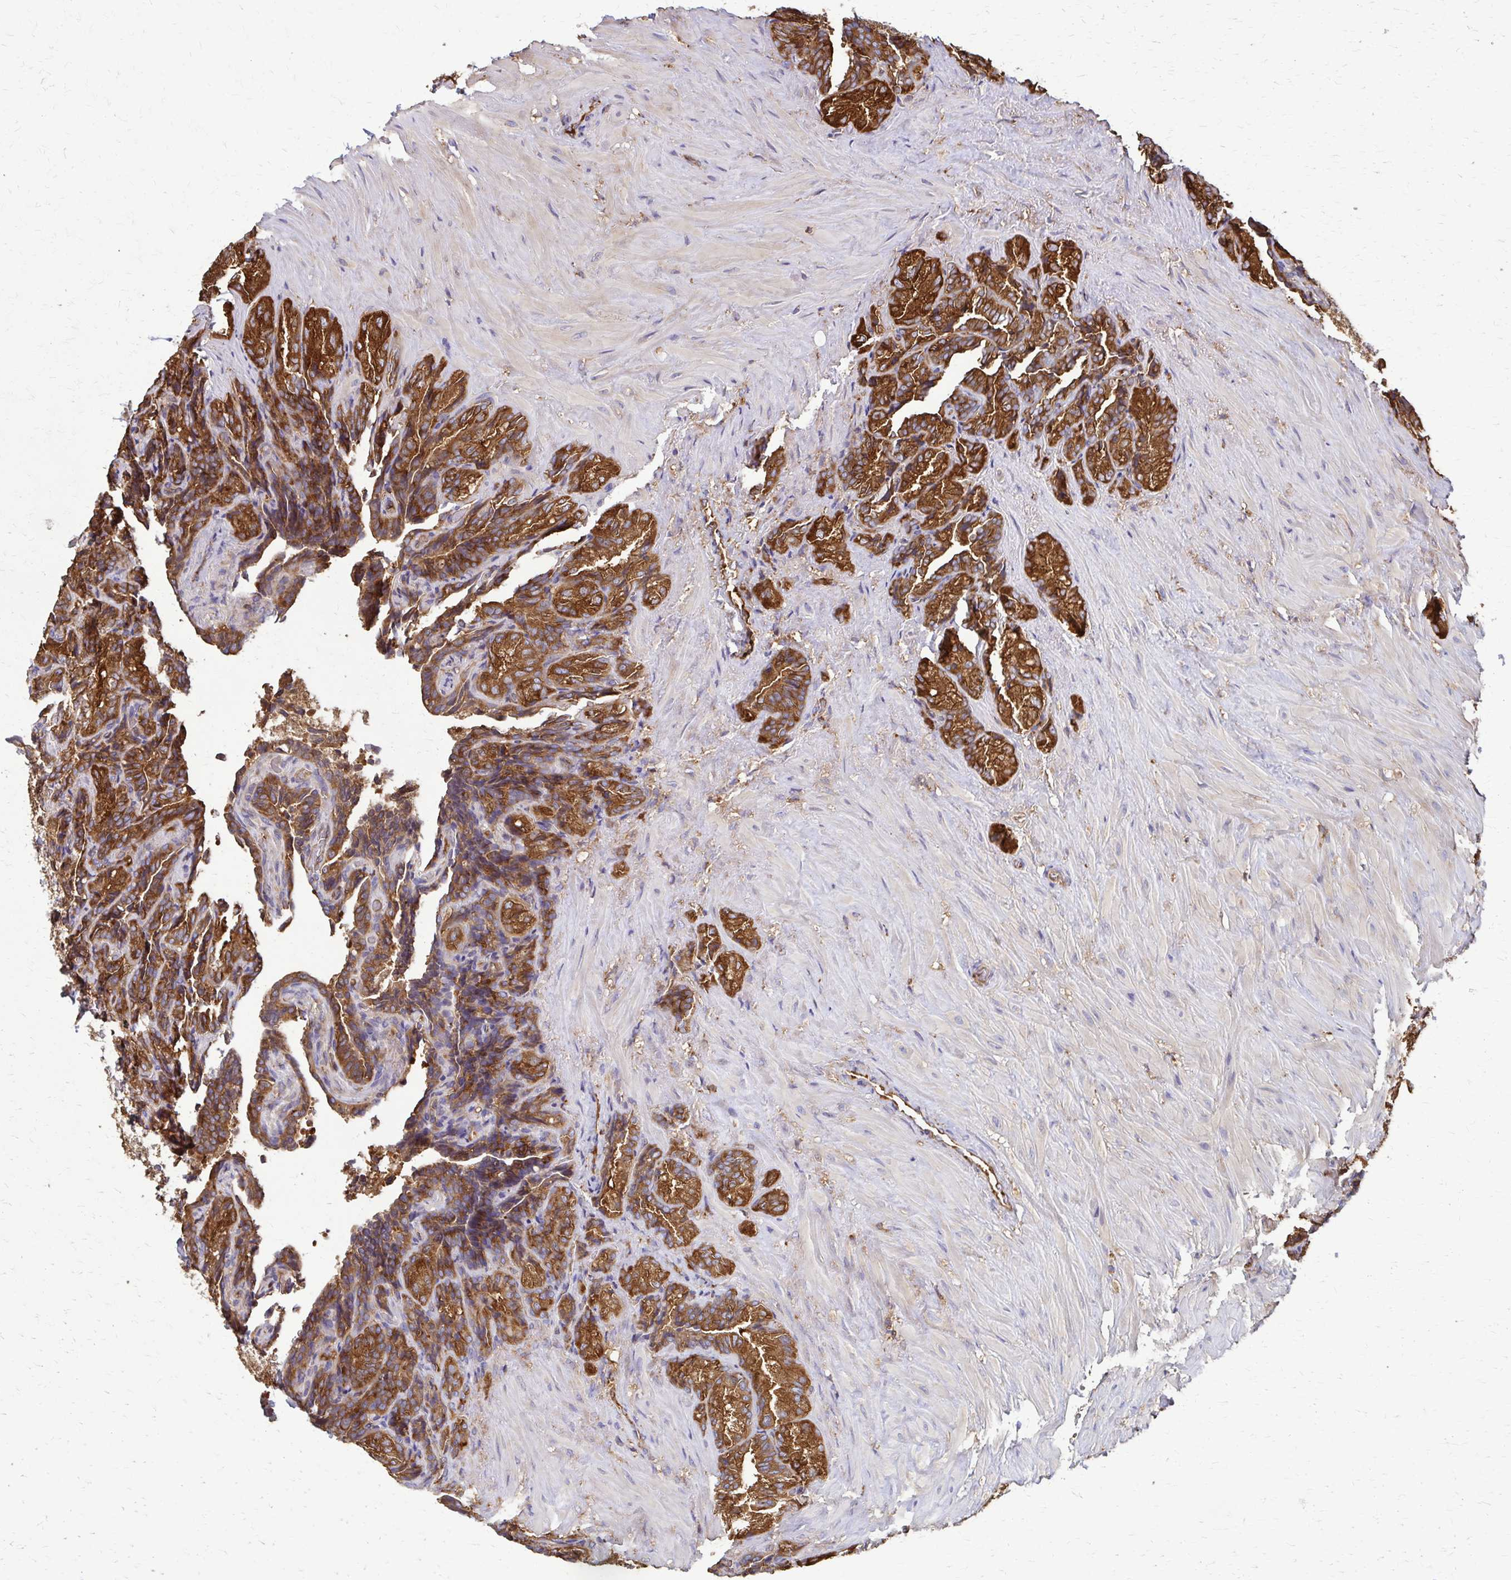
{"staining": {"intensity": "strong", "quantity": ">75%", "location": "cytoplasmic/membranous"}, "tissue": "seminal vesicle", "cell_type": "Glandular cells", "image_type": "normal", "snomed": [{"axis": "morphology", "description": "Normal tissue, NOS"}, {"axis": "topography", "description": "Seminal veicle"}], "caption": "Benign seminal vesicle was stained to show a protein in brown. There is high levels of strong cytoplasmic/membranous staining in about >75% of glandular cells. (Brightfield microscopy of DAB IHC at high magnification).", "gene": "EEF2", "patient": {"sex": "male", "age": 68}}